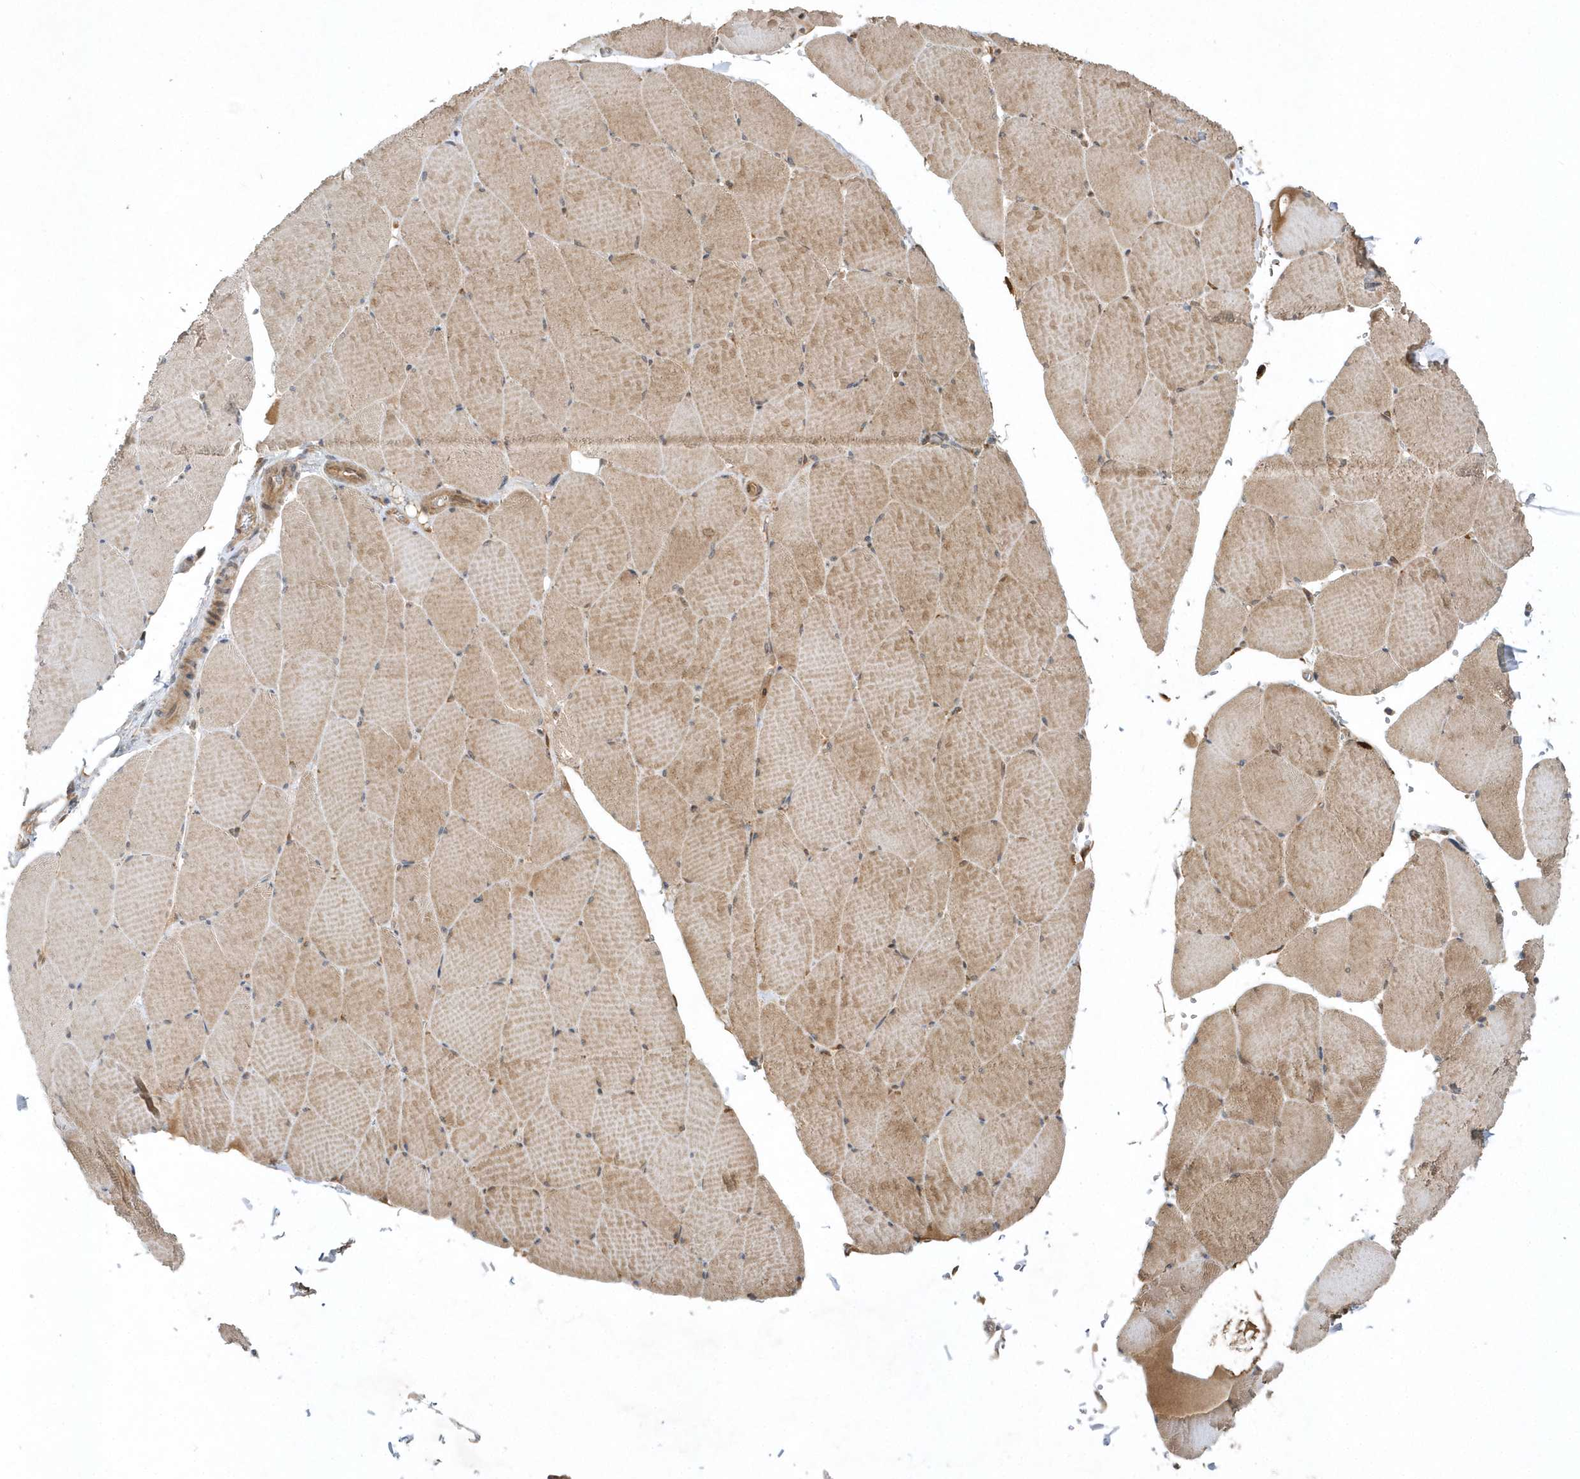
{"staining": {"intensity": "moderate", "quantity": ">75%", "location": "cytoplasmic/membranous"}, "tissue": "skeletal muscle", "cell_type": "Myocytes", "image_type": "normal", "snomed": [{"axis": "morphology", "description": "Normal tissue, NOS"}, {"axis": "topography", "description": "Skeletal muscle"}, {"axis": "topography", "description": "Head-Neck"}], "caption": "Immunohistochemistry (DAB (3,3'-diaminobenzidine)) staining of benign human skeletal muscle demonstrates moderate cytoplasmic/membranous protein staining in about >75% of myocytes. (Brightfield microscopy of DAB IHC at high magnification).", "gene": "GFM2", "patient": {"sex": "male", "age": 66}}